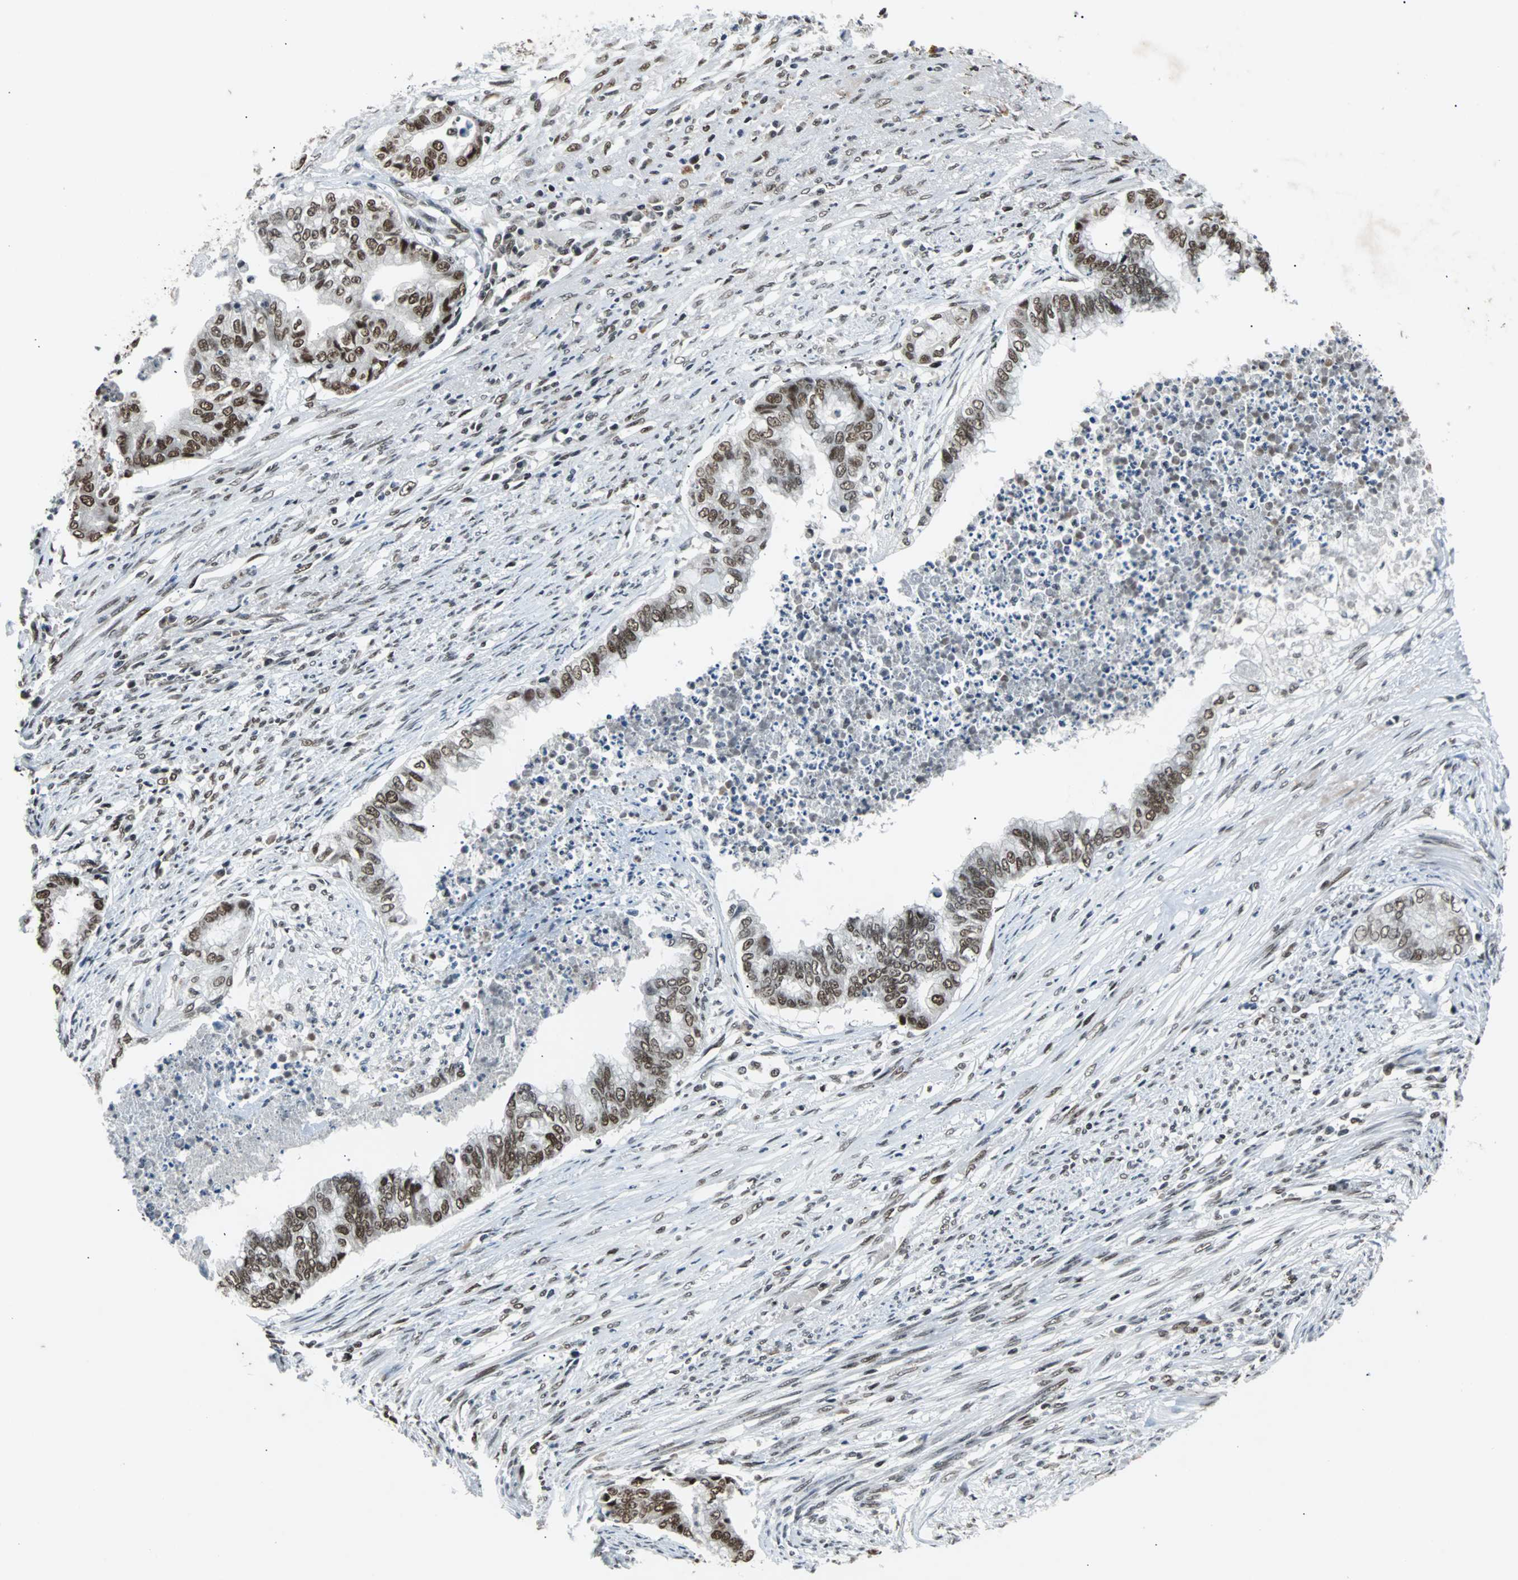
{"staining": {"intensity": "strong", "quantity": ">75%", "location": "nuclear"}, "tissue": "endometrial cancer", "cell_type": "Tumor cells", "image_type": "cancer", "snomed": [{"axis": "morphology", "description": "Adenocarcinoma, NOS"}, {"axis": "topography", "description": "Endometrium"}], "caption": "Immunohistochemical staining of endometrial cancer demonstrates high levels of strong nuclear protein positivity in about >75% of tumor cells. Using DAB (brown) and hematoxylin (blue) stains, captured at high magnification using brightfield microscopy.", "gene": "GATAD2A", "patient": {"sex": "female", "age": 79}}